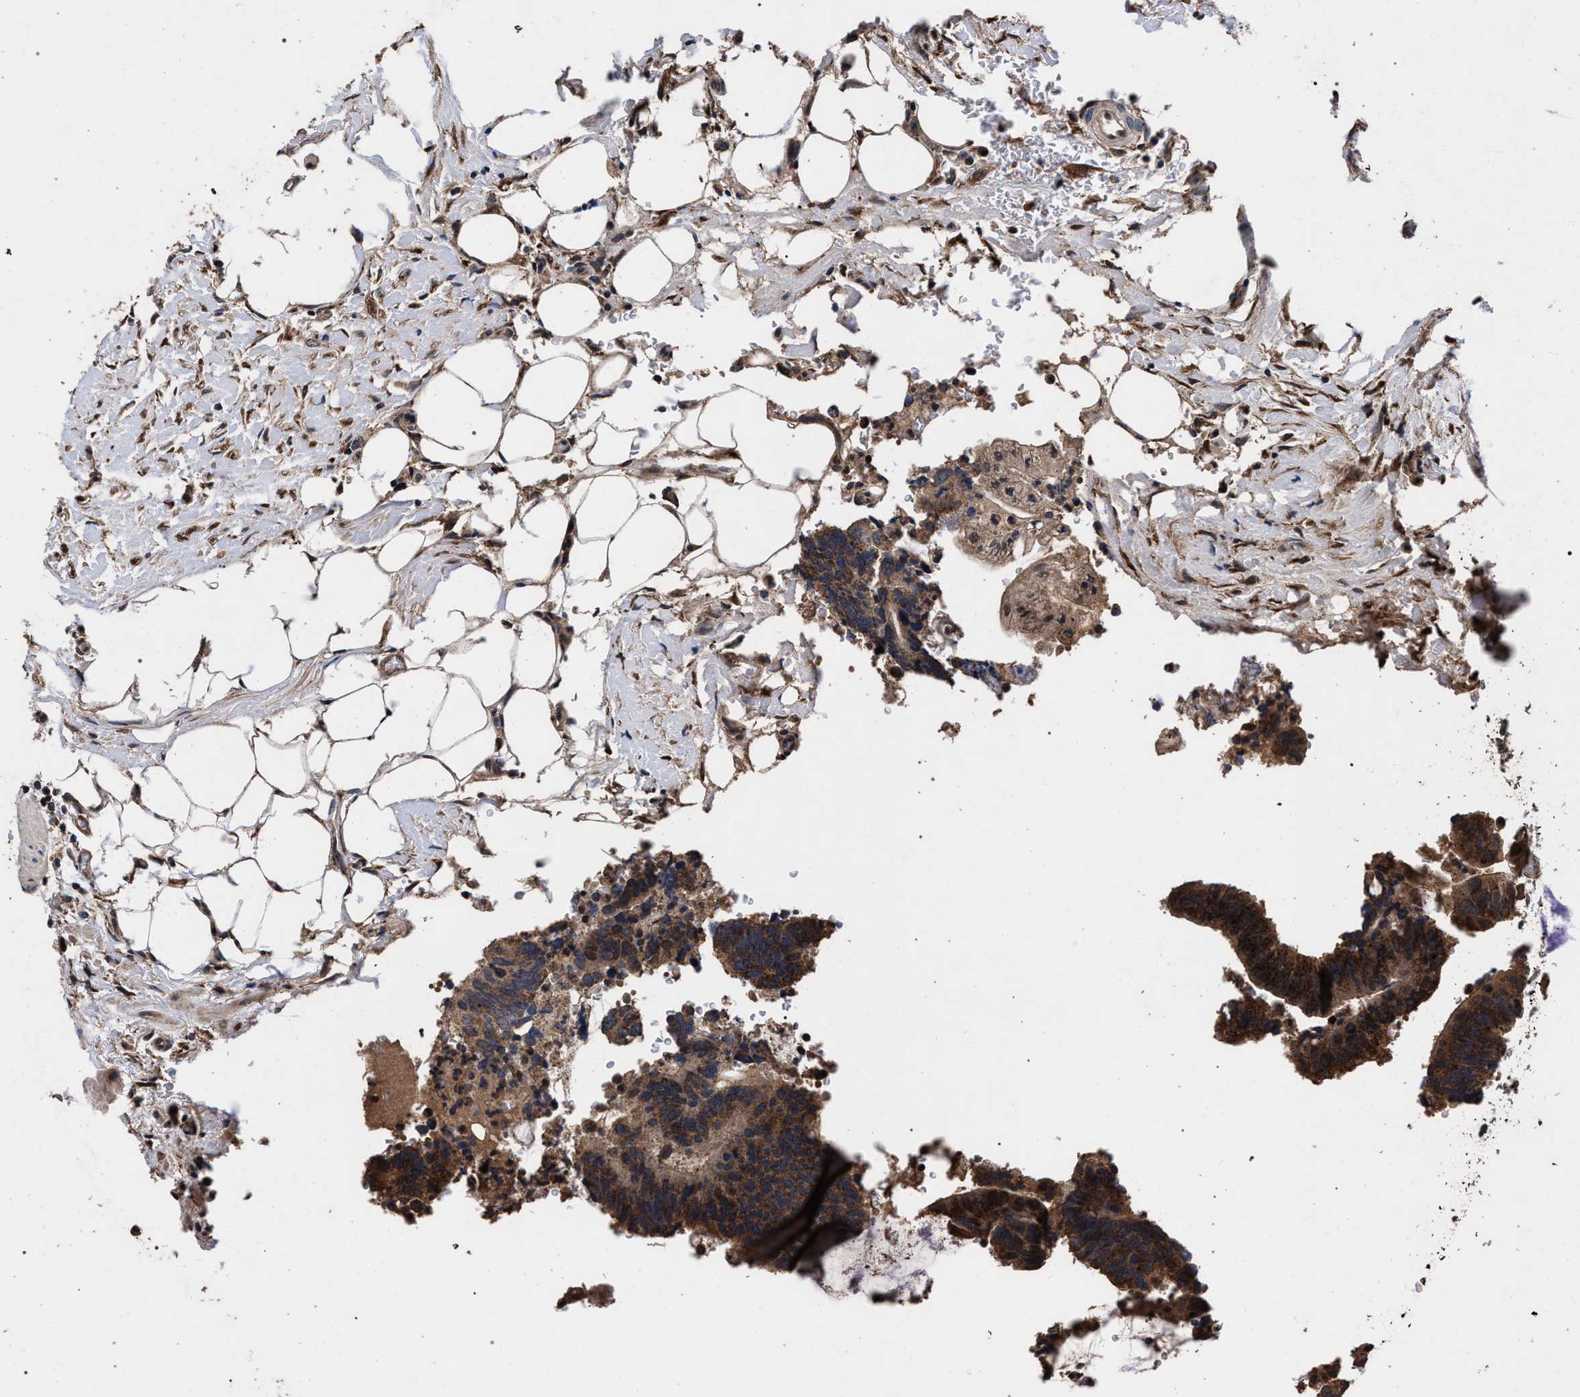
{"staining": {"intensity": "strong", "quantity": ">75%", "location": "cytoplasmic/membranous,nuclear"}, "tissue": "colorectal cancer", "cell_type": "Tumor cells", "image_type": "cancer", "snomed": [{"axis": "morphology", "description": "Adenocarcinoma, NOS"}, {"axis": "topography", "description": "Colon"}], "caption": "Immunohistochemistry (IHC) staining of colorectal adenocarcinoma, which reveals high levels of strong cytoplasmic/membranous and nuclear positivity in approximately >75% of tumor cells indicating strong cytoplasmic/membranous and nuclear protein positivity. The staining was performed using DAB (brown) for protein detection and nuclei were counterstained in hematoxylin (blue).", "gene": "ACOX1", "patient": {"sex": "male", "age": 56}}